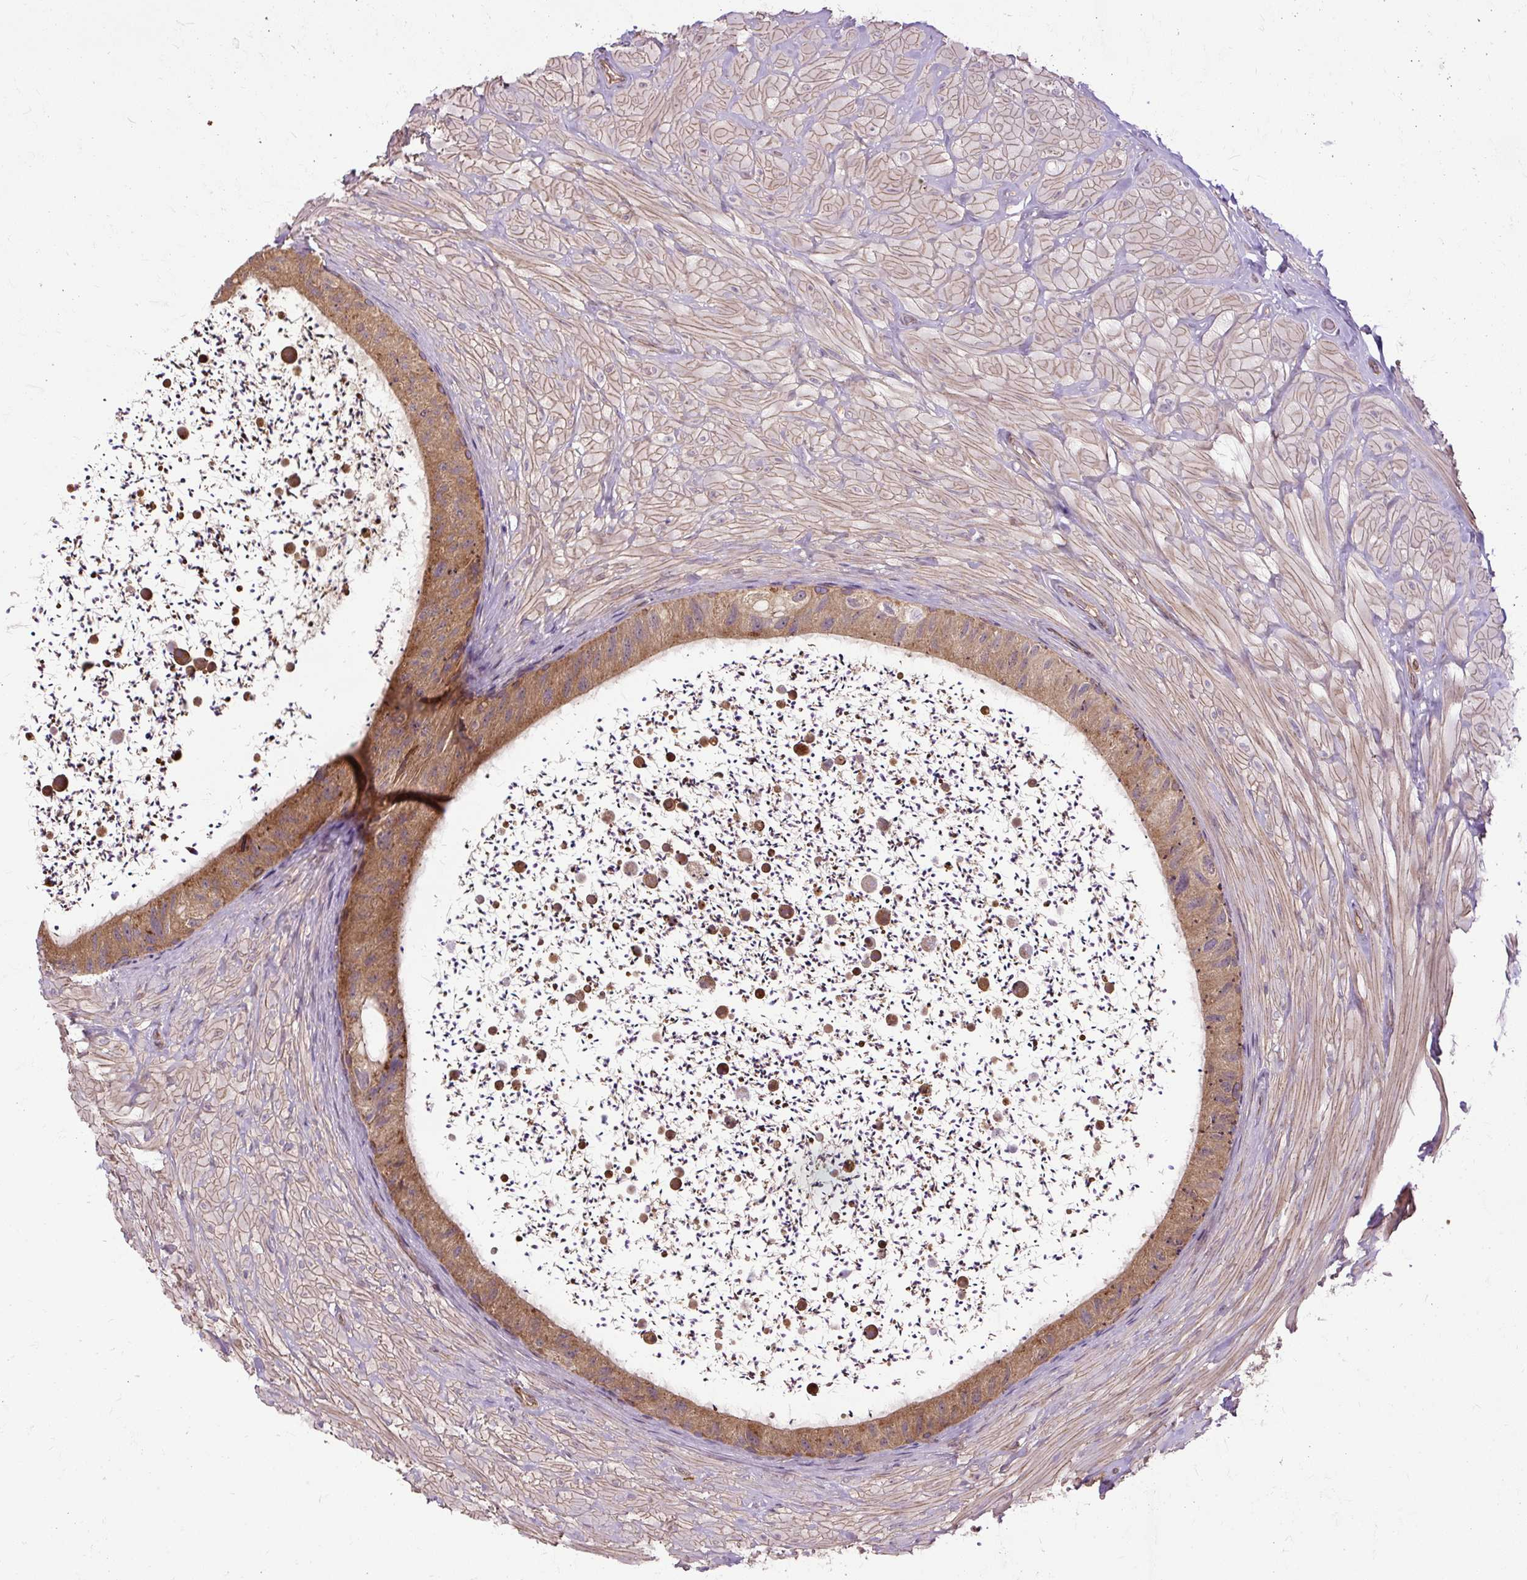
{"staining": {"intensity": "moderate", "quantity": ">75%", "location": "cytoplasmic/membranous"}, "tissue": "epididymis", "cell_type": "Glandular cells", "image_type": "normal", "snomed": [{"axis": "morphology", "description": "Normal tissue, NOS"}, {"axis": "topography", "description": "Epididymis"}, {"axis": "topography", "description": "Peripheral nerve tissue"}], "caption": "Immunohistochemistry (IHC) (DAB (3,3'-diaminobenzidine)) staining of normal human epididymis exhibits moderate cytoplasmic/membranous protein staining in approximately >75% of glandular cells.", "gene": "FLRT1", "patient": {"sex": "male", "age": 32}}